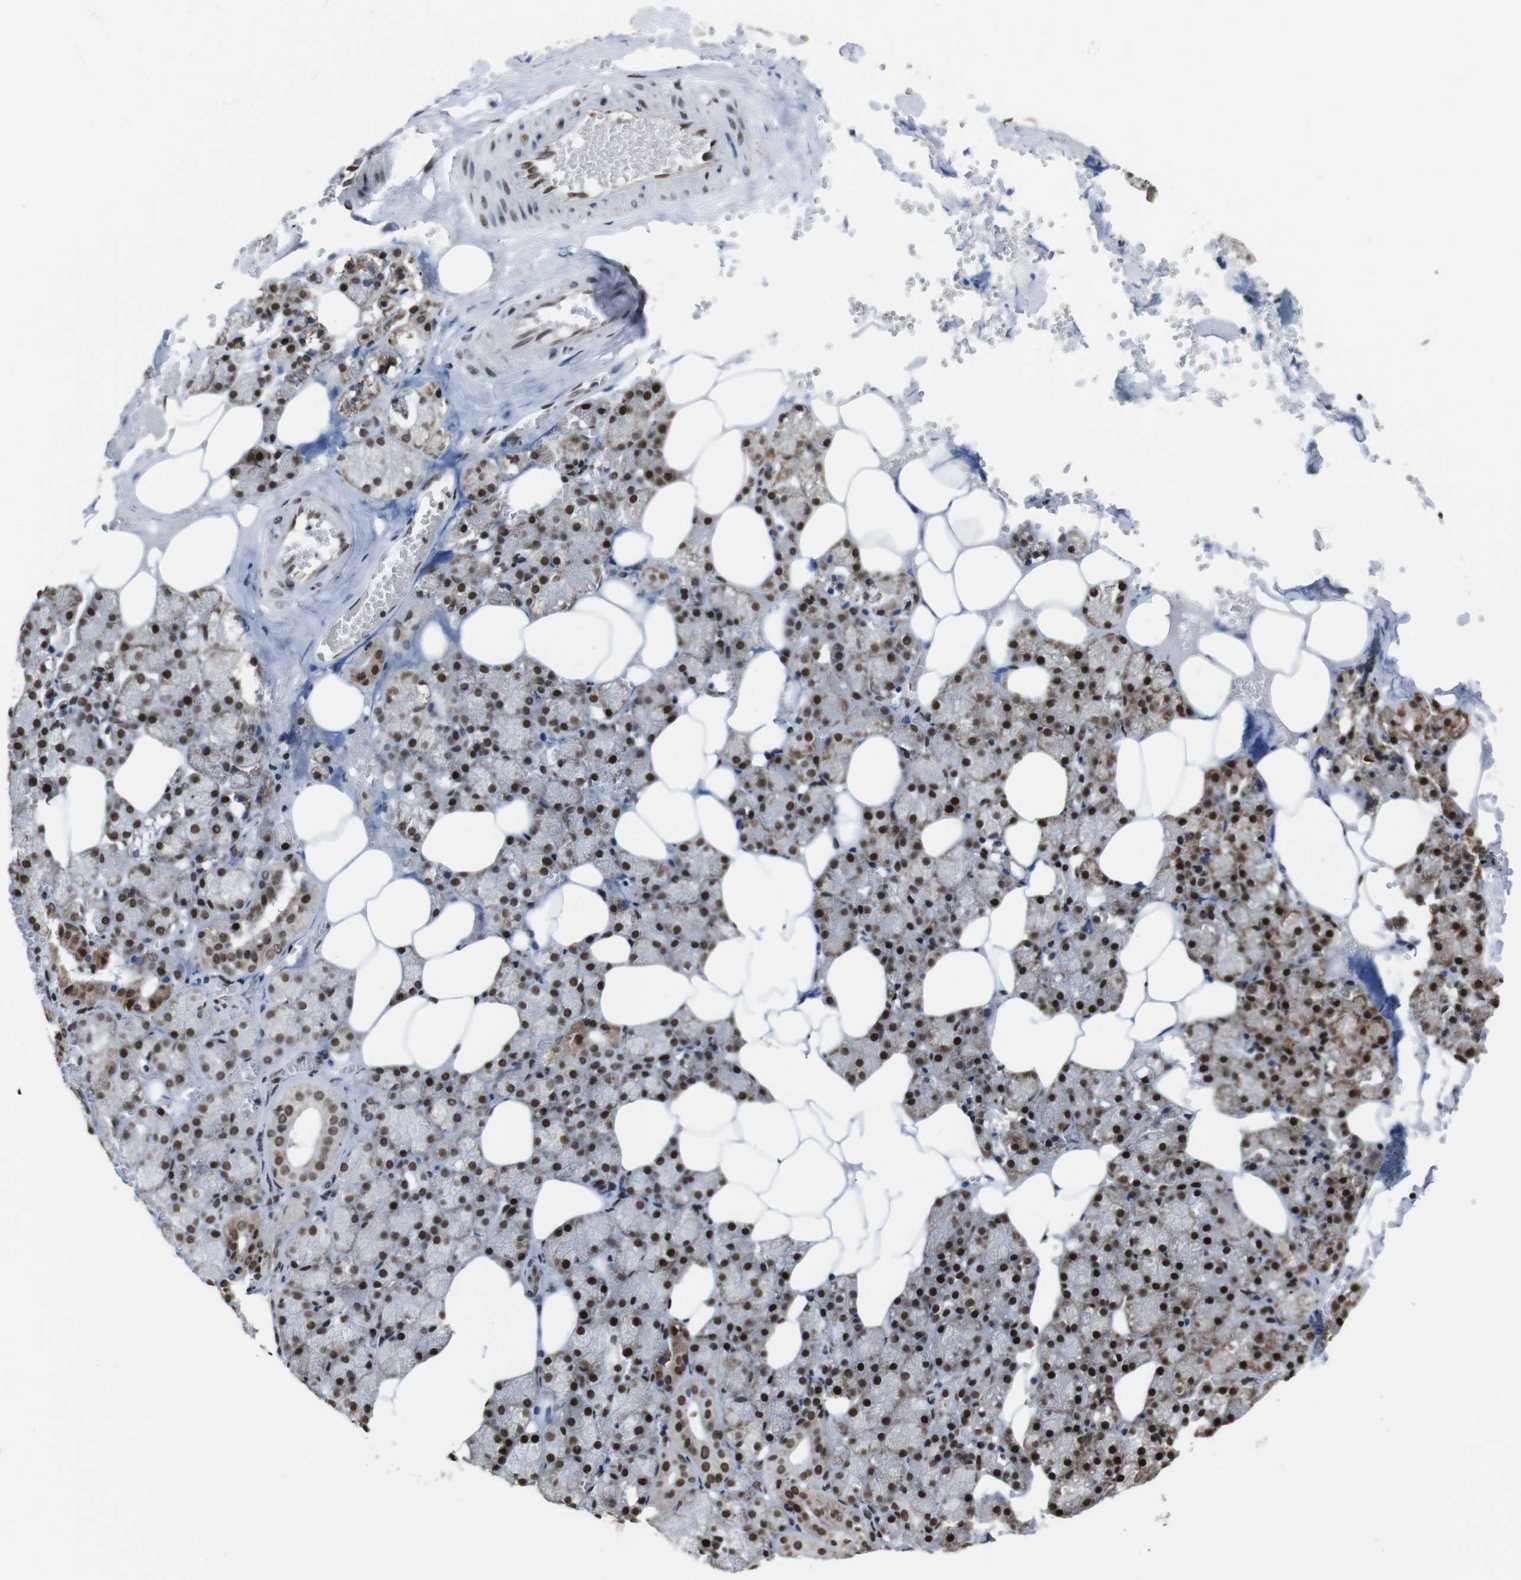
{"staining": {"intensity": "strong", "quantity": ">75%", "location": "cytoplasmic/membranous,nuclear"}, "tissue": "salivary gland", "cell_type": "Glandular cells", "image_type": "normal", "snomed": [{"axis": "morphology", "description": "Normal tissue, NOS"}, {"axis": "topography", "description": "Salivary gland"}], "caption": "This micrograph reveals IHC staining of benign salivary gland, with high strong cytoplasmic/membranous,nuclear expression in approximately >75% of glandular cells.", "gene": "ROMO1", "patient": {"sex": "male", "age": 62}}